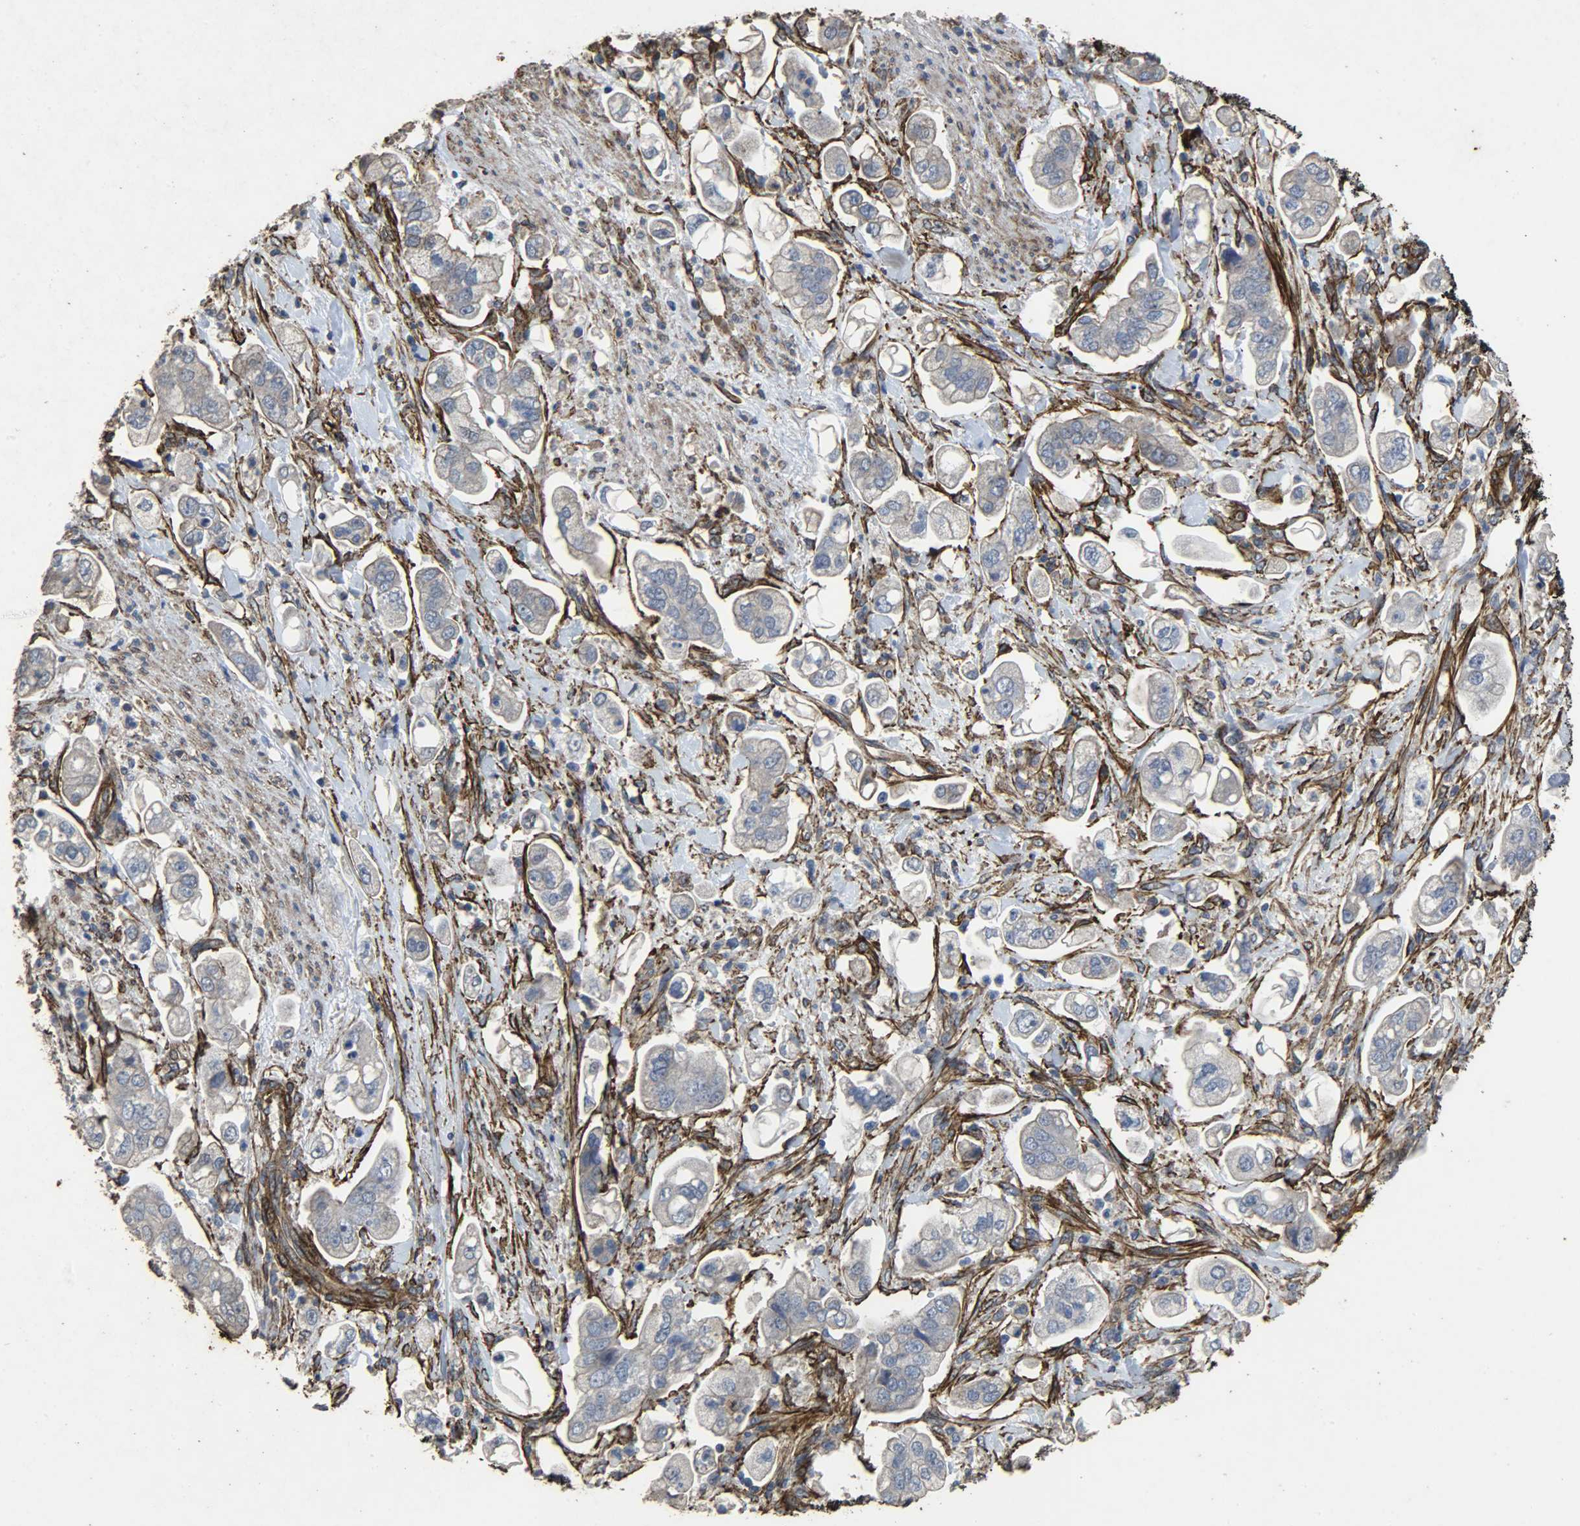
{"staining": {"intensity": "negative", "quantity": "none", "location": "none"}, "tissue": "stomach cancer", "cell_type": "Tumor cells", "image_type": "cancer", "snomed": [{"axis": "morphology", "description": "Adenocarcinoma, NOS"}, {"axis": "topography", "description": "Stomach"}], "caption": "Tumor cells are negative for brown protein staining in adenocarcinoma (stomach).", "gene": "TPM4", "patient": {"sex": "male", "age": 62}}